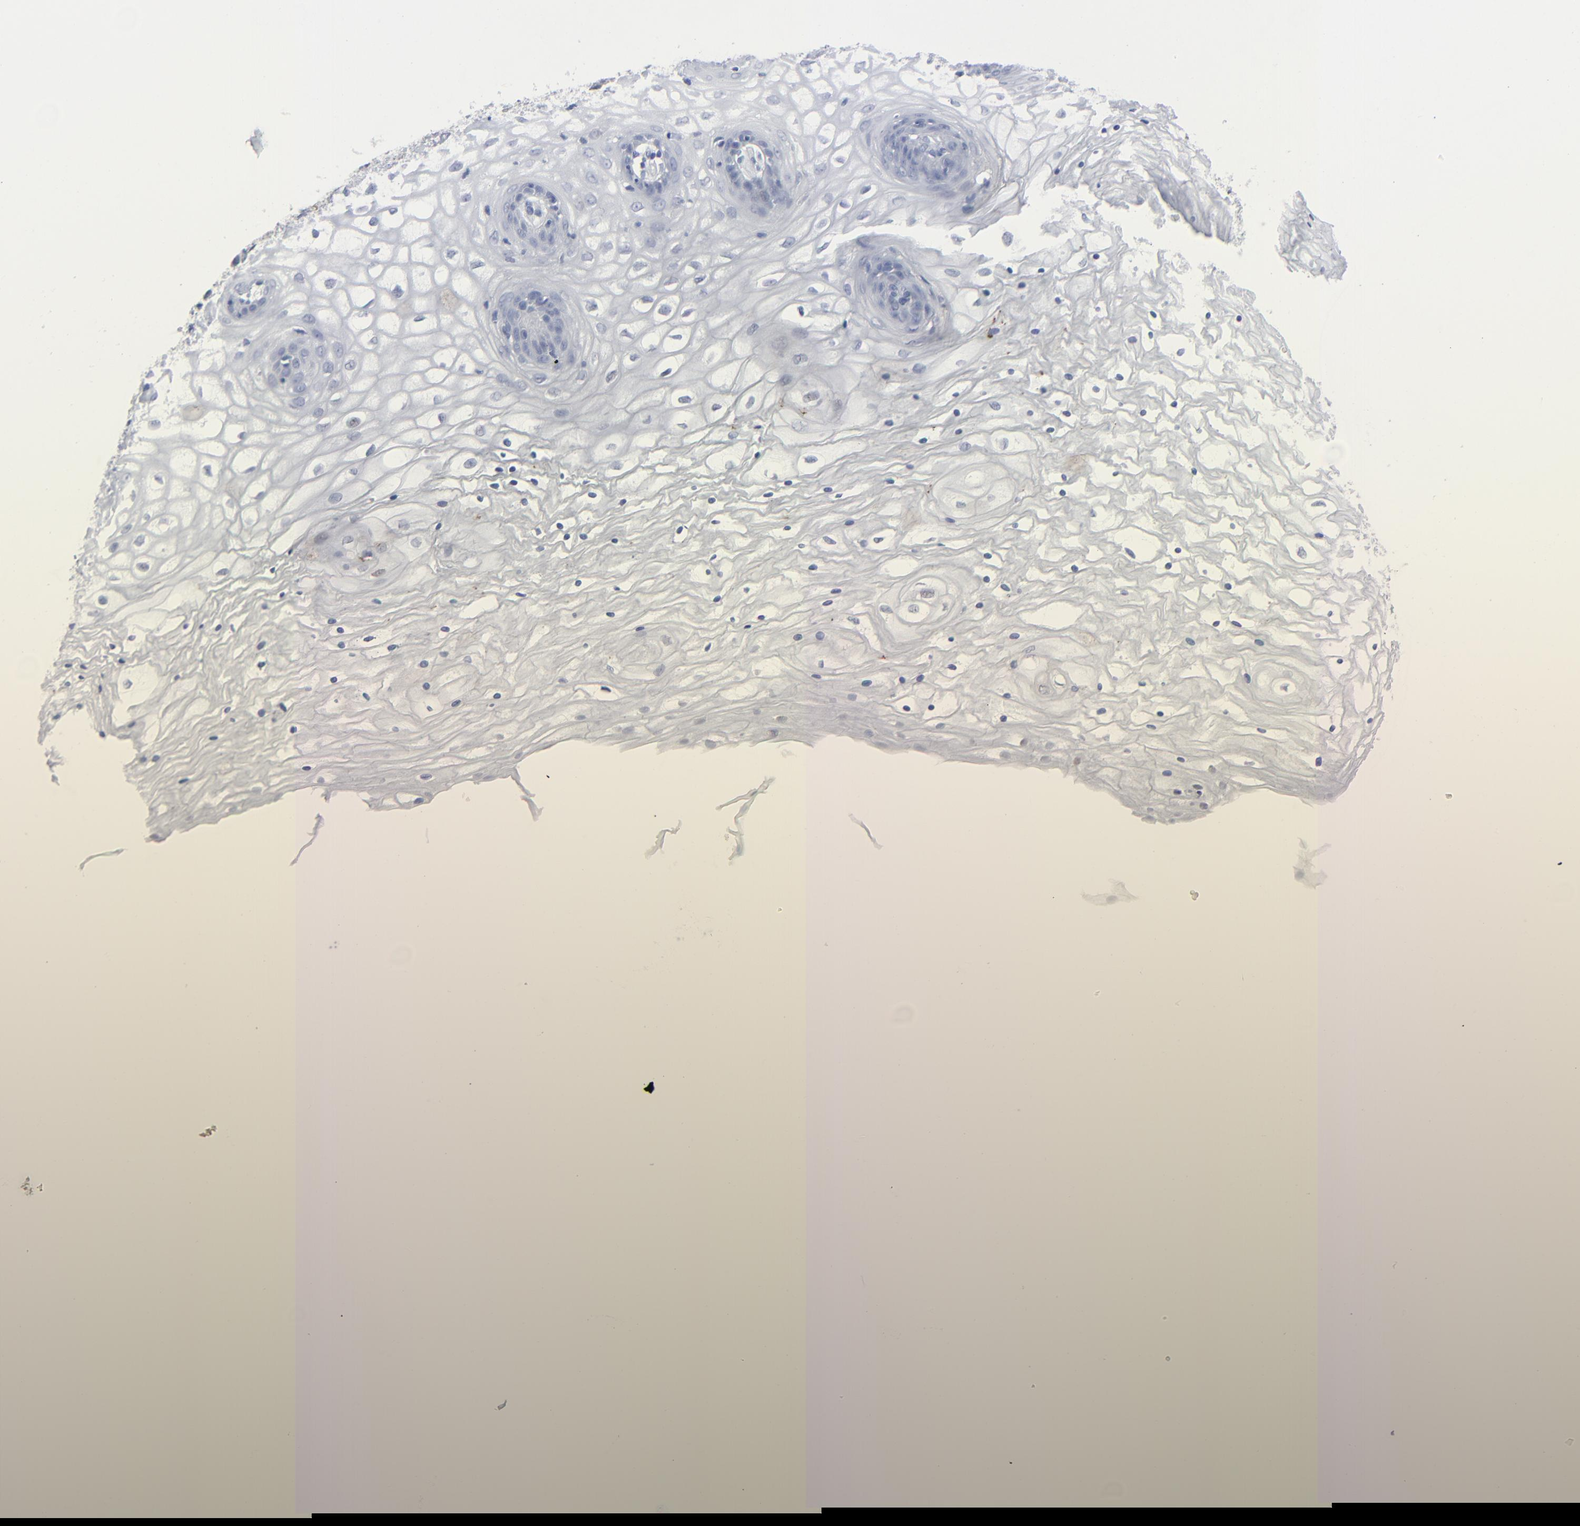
{"staining": {"intensity": "negative", "quantity": "none", "location": "none"}, "tissue": "vagina", "cell_type": "Squamous epithelial cells", "image_type": "normal", "snomed": [{"axis": "morphology", "description": "Normal tissue, NOS"}, {"axis": "topography", "description": "Vagina"}], "caption": "Immunohistochemistry micrograph of normal vagina stained for a protein (brown), which displays no positivity in squamous epithelial cells.", "gene": "MSLN", "patient": {"sex": "female", "age": 34}}